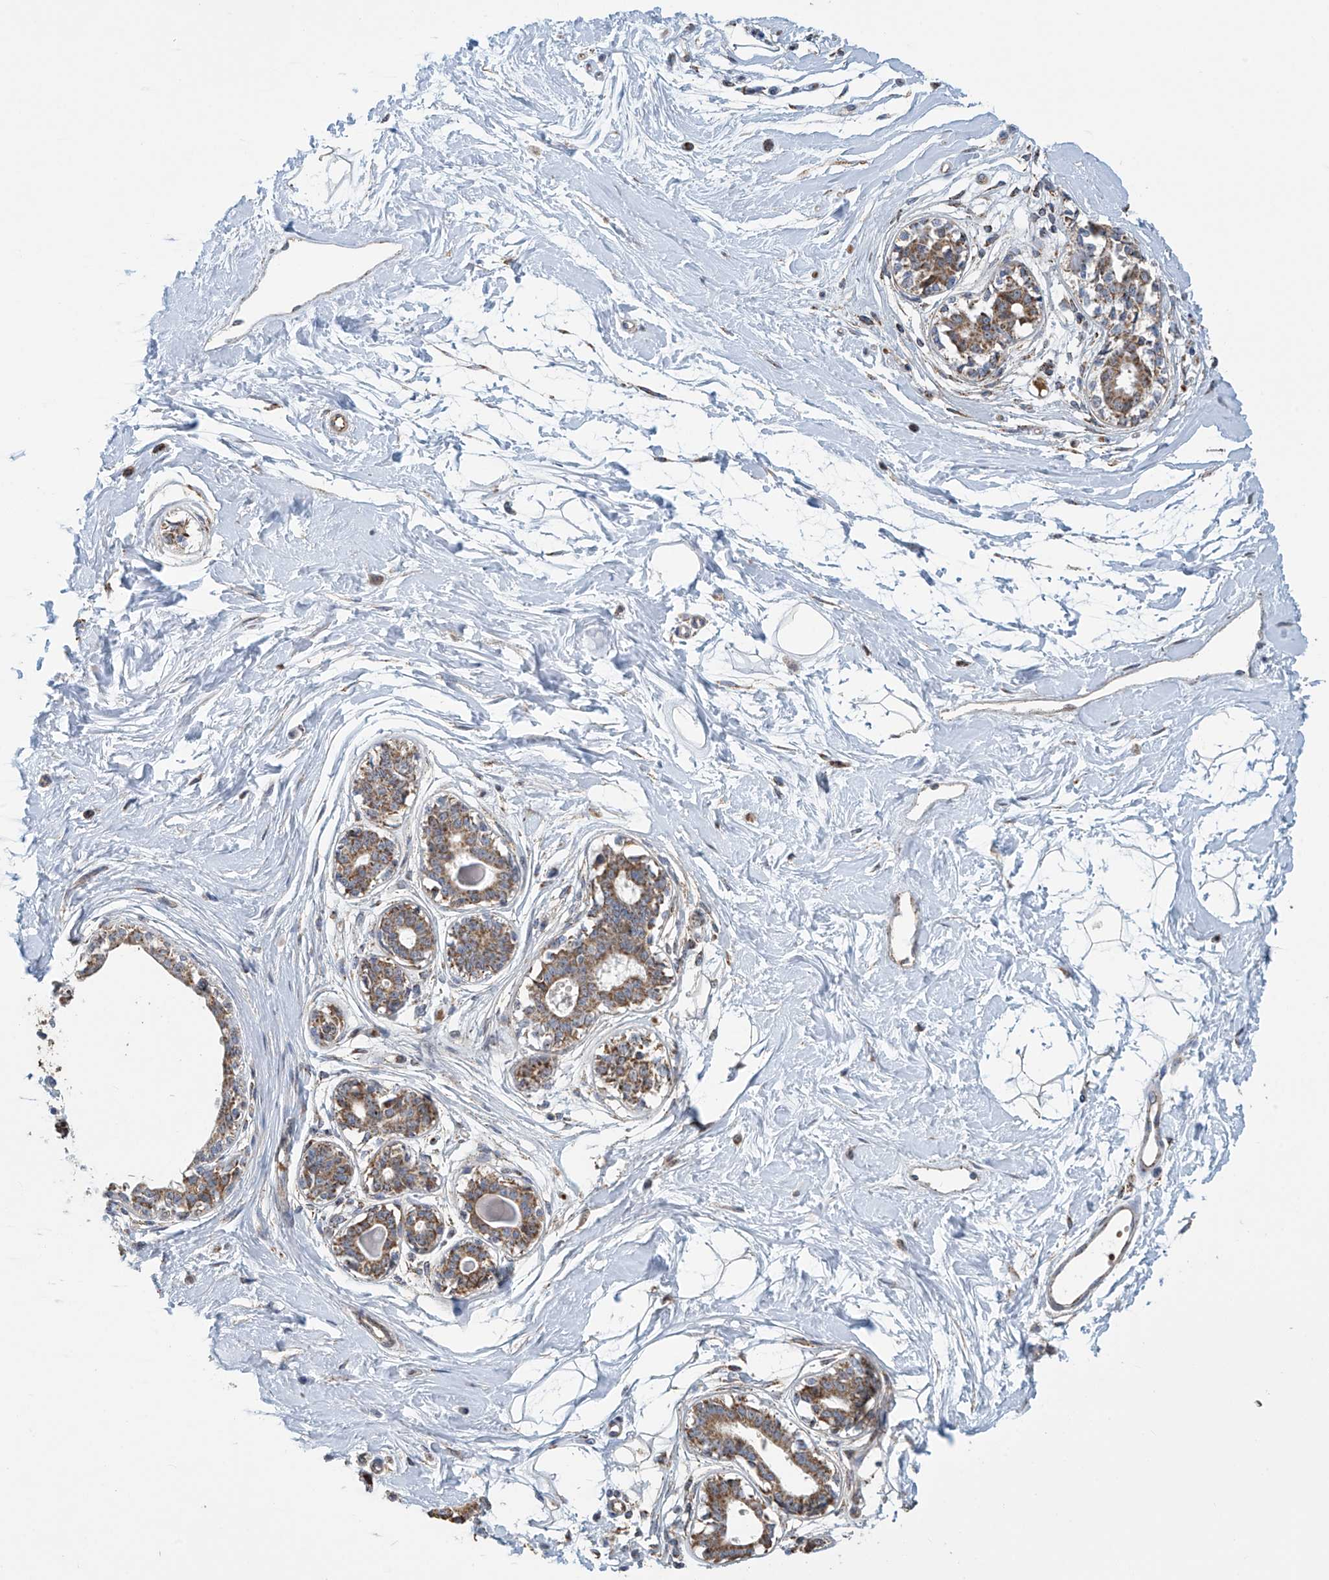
{"staining": {"intensity": "negative", "quantity": "none", "location": "none"}, "tissue": "breast", "cell_type": "Adipocytes", "image_type": "normal", "snomed": [{"axis": "morphology", "description": "Normal tissue, NOS"}, {"axis": "topography", "description": "Breast"}], "caption": "Photomicrograph shows no protein positivity in adipocytes of benign breast. (Brightfield microscopy of DAB IHC at high magnification).", "gene": "COMMD1", "patient": {"sex": "female", "age": 45}}